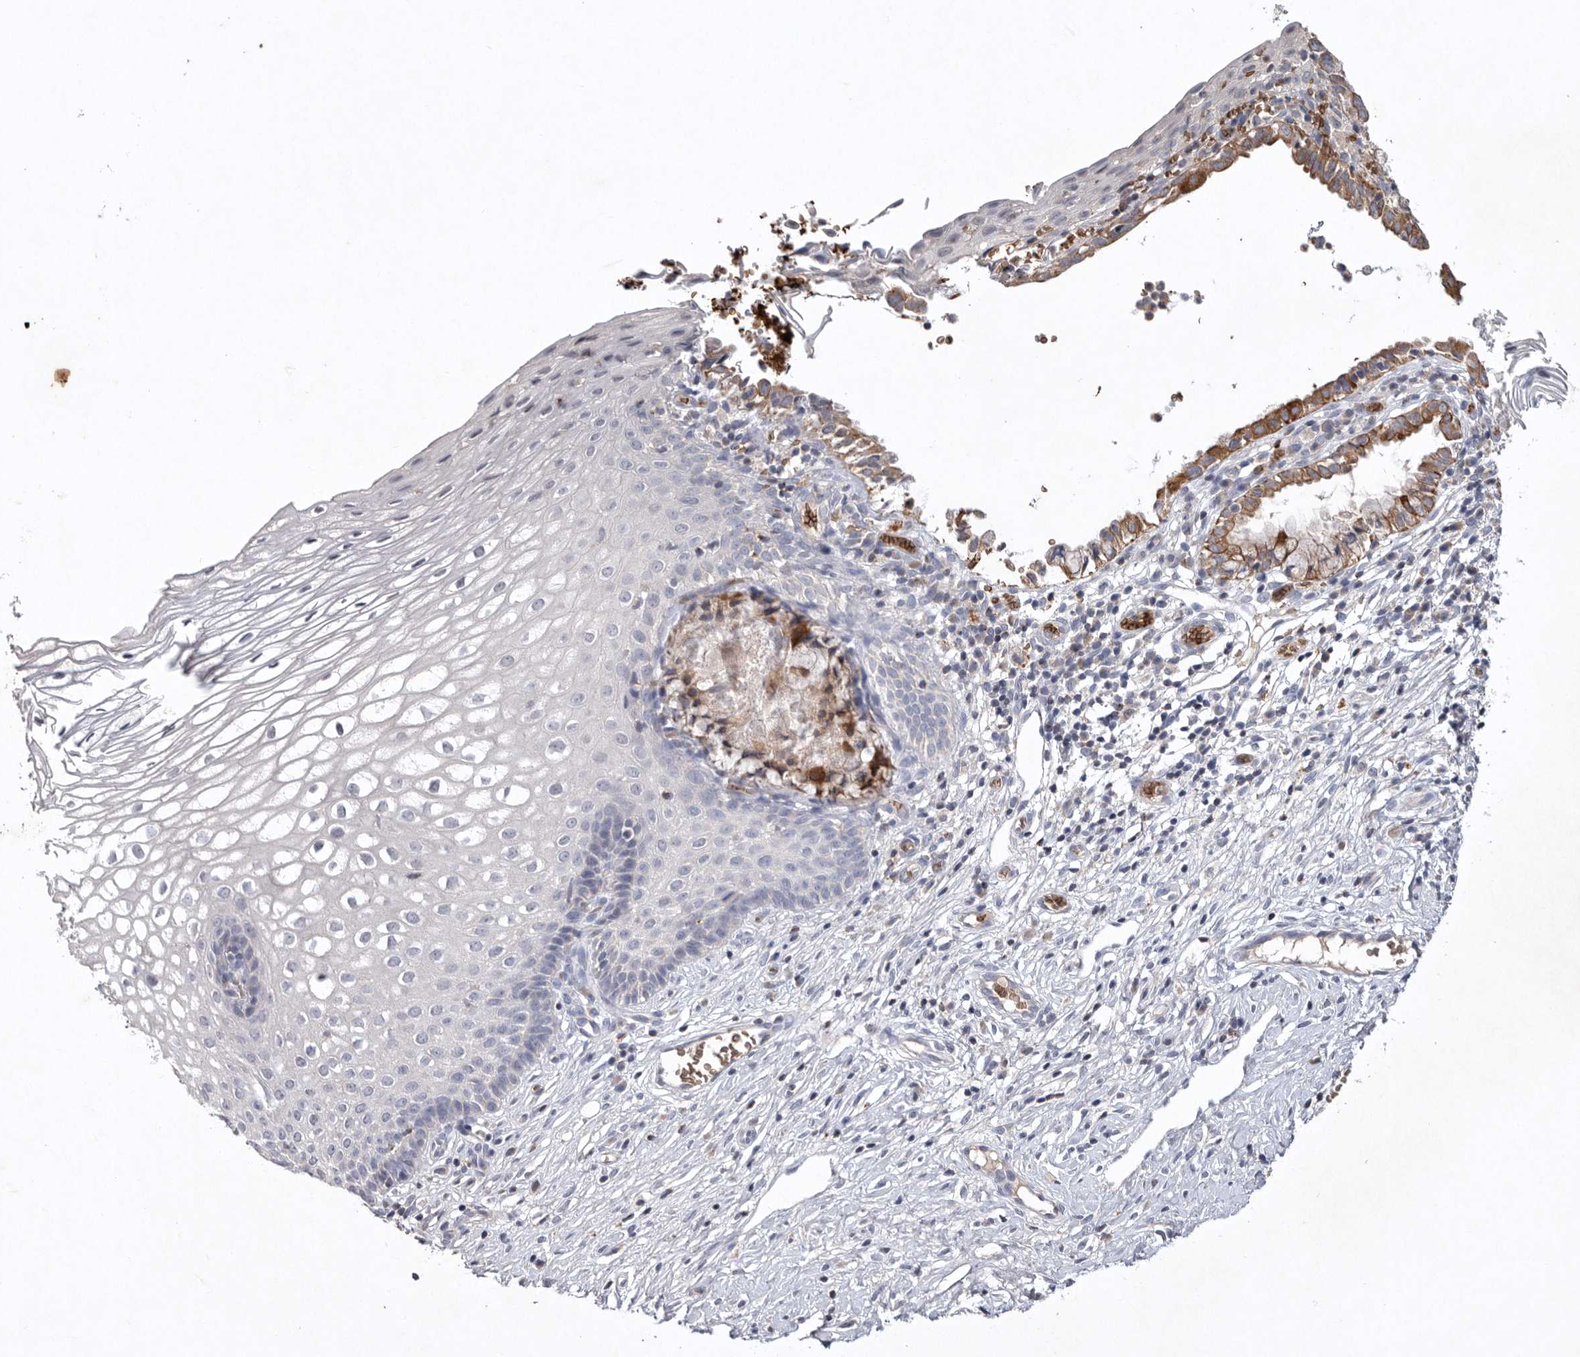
{"staining": {"intensity": "moderate", "quantity": ">75%", "location": "cytoplasmic/membranous"}, "tissue": "cervix", "cell_type": "Glandular cells", "image_type": "normal", "snomed": [{"axis": "morphology", "description": "Normal tissue, NOS"}, {"axis": "topography", "description": "Cervix"}], "caption": "This micrograph displays immunohistochemistry (IHC) staining of benign cervix, with medium moderate cytoplasmic/membranous staining in about >75% of glandular cells.", "gene": "TNFSF14", "patient": {"sex": "female", "age": 27}}